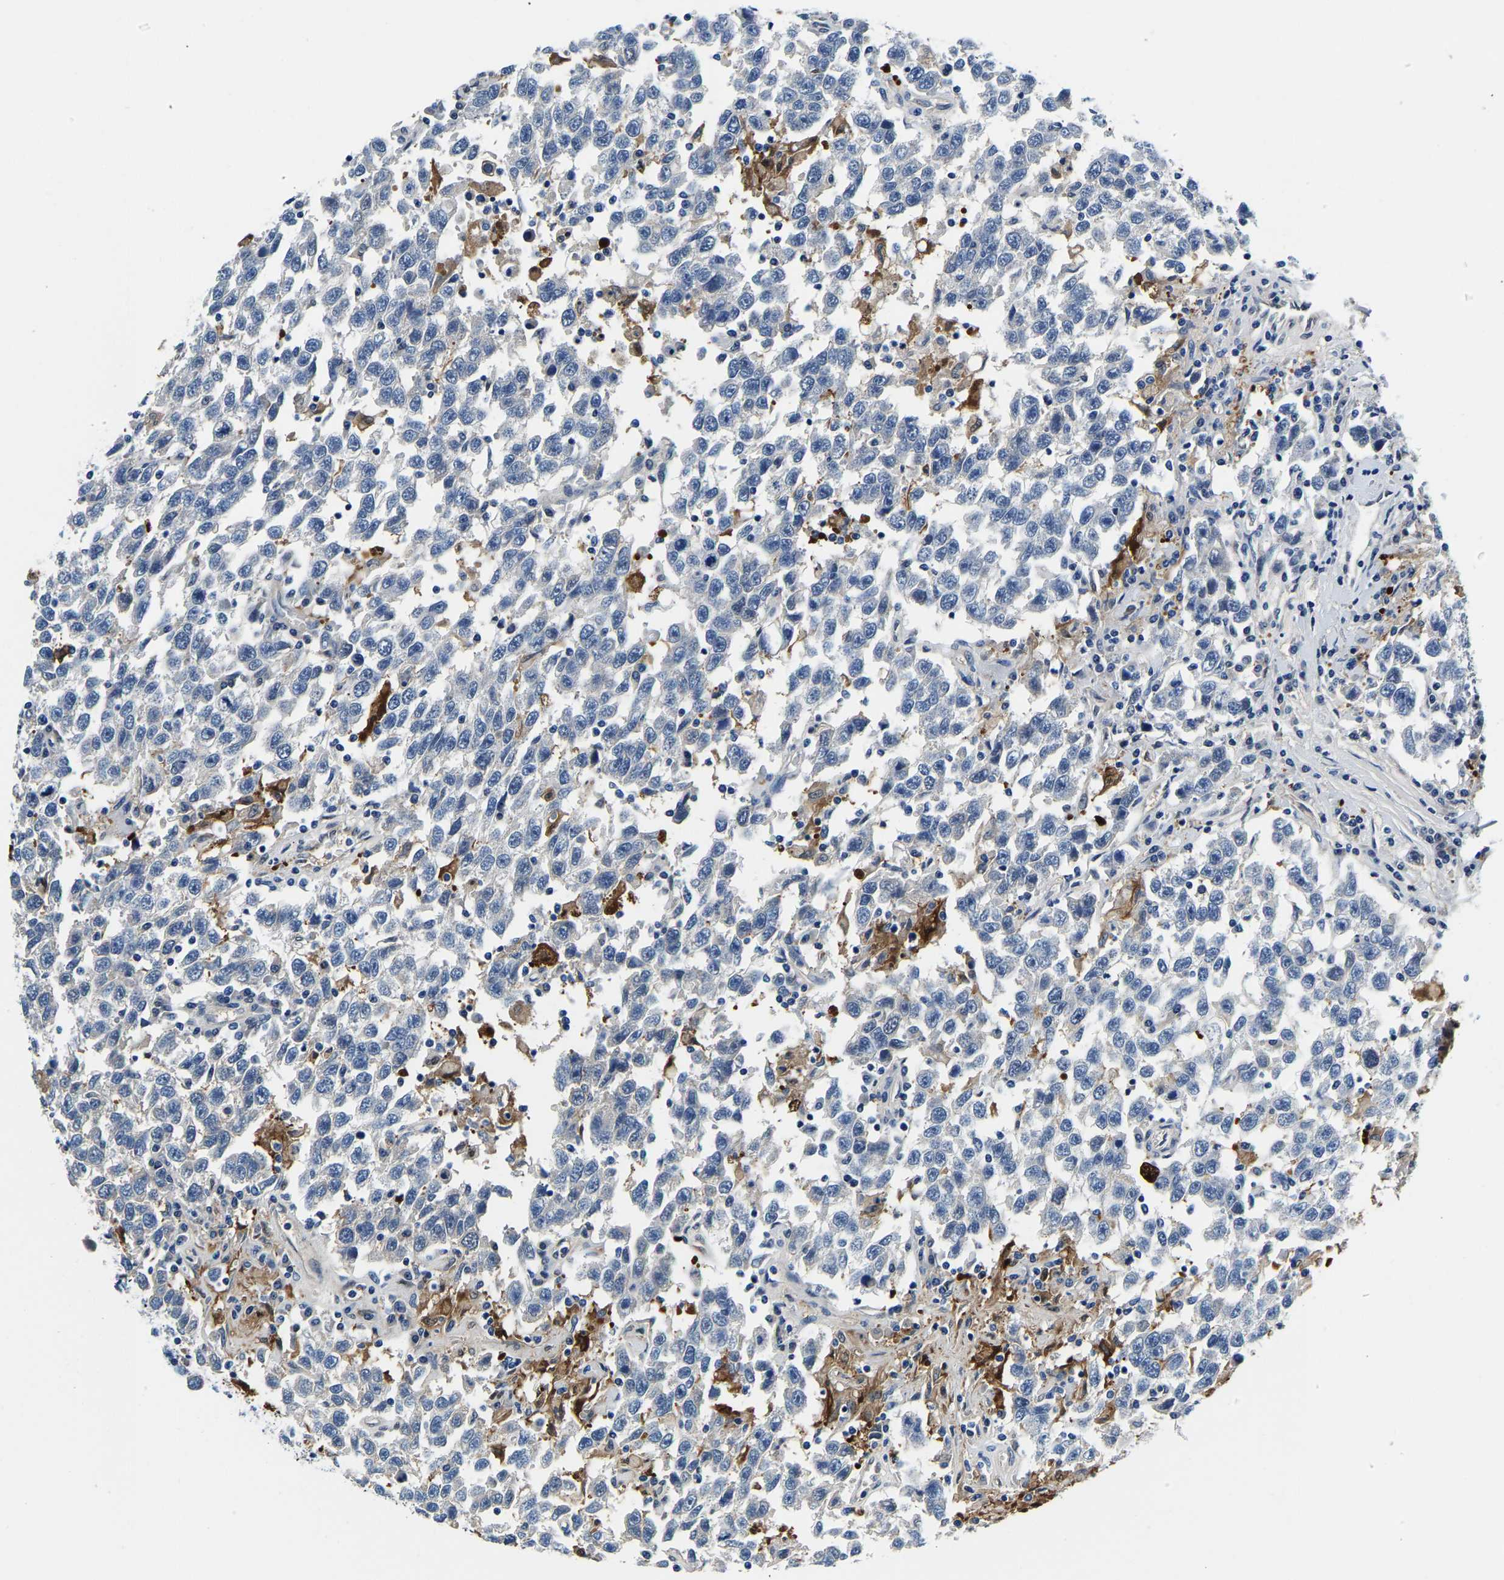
{"staining": {"intensity": "negative", "quantity": "none", "location": "none"}, "tissue": "testis cancer", "cell_type": "Tumor cells", "image_type": "cancer", "snomed": [{"axis": "morphology", "description": "Seminoma, NOS"}, {"axis": "topography", "description": "Testis"}], "caption": "Immunohistochemistry of testis cancer reveals no expression in tumor cells.", "gene": "ACO1", "patient": {"sex": "male", "age": 41}}